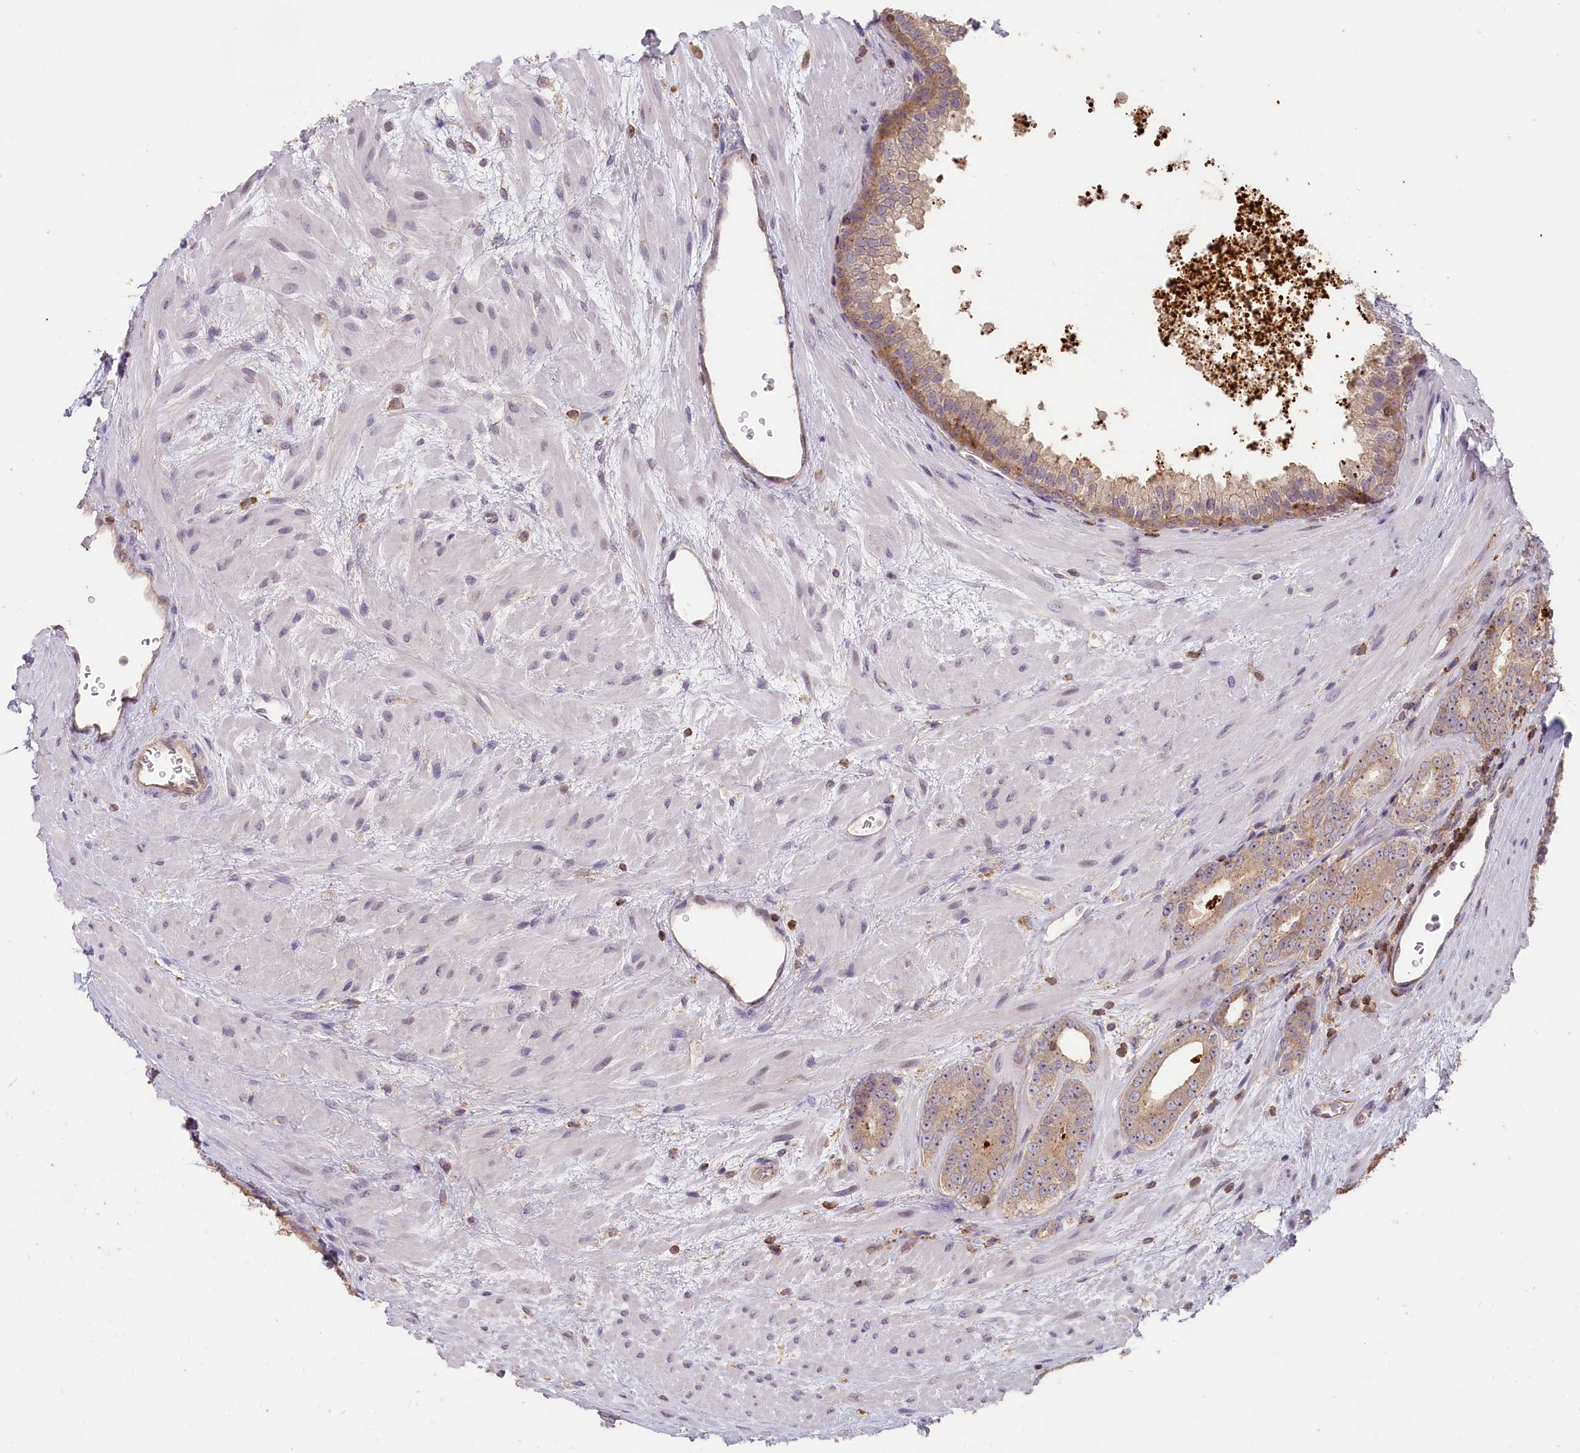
{"staining": {"intensity": "weak", "quantity": "25%-75%", "location": "cytoplasmic/membranous"}, "tissue": "prostate cancer", "cell_type": "Tumor cells", "image_type": "cancer", "snomed": [{"axis": "morphology", "description": "Adenocarcinoma, High grade"}, {"axis": "topography", "description": "Prostate"}], "caption": "This image exhibits prostate cancer stained with IHC to label a protein in brown. The cytoplasmic/membranous of tumor cells show weak positivity for the protein. Nuclei are counter-stained blue.", "gene": "MADD", "patient": {"sex": "male", "age": 56}}